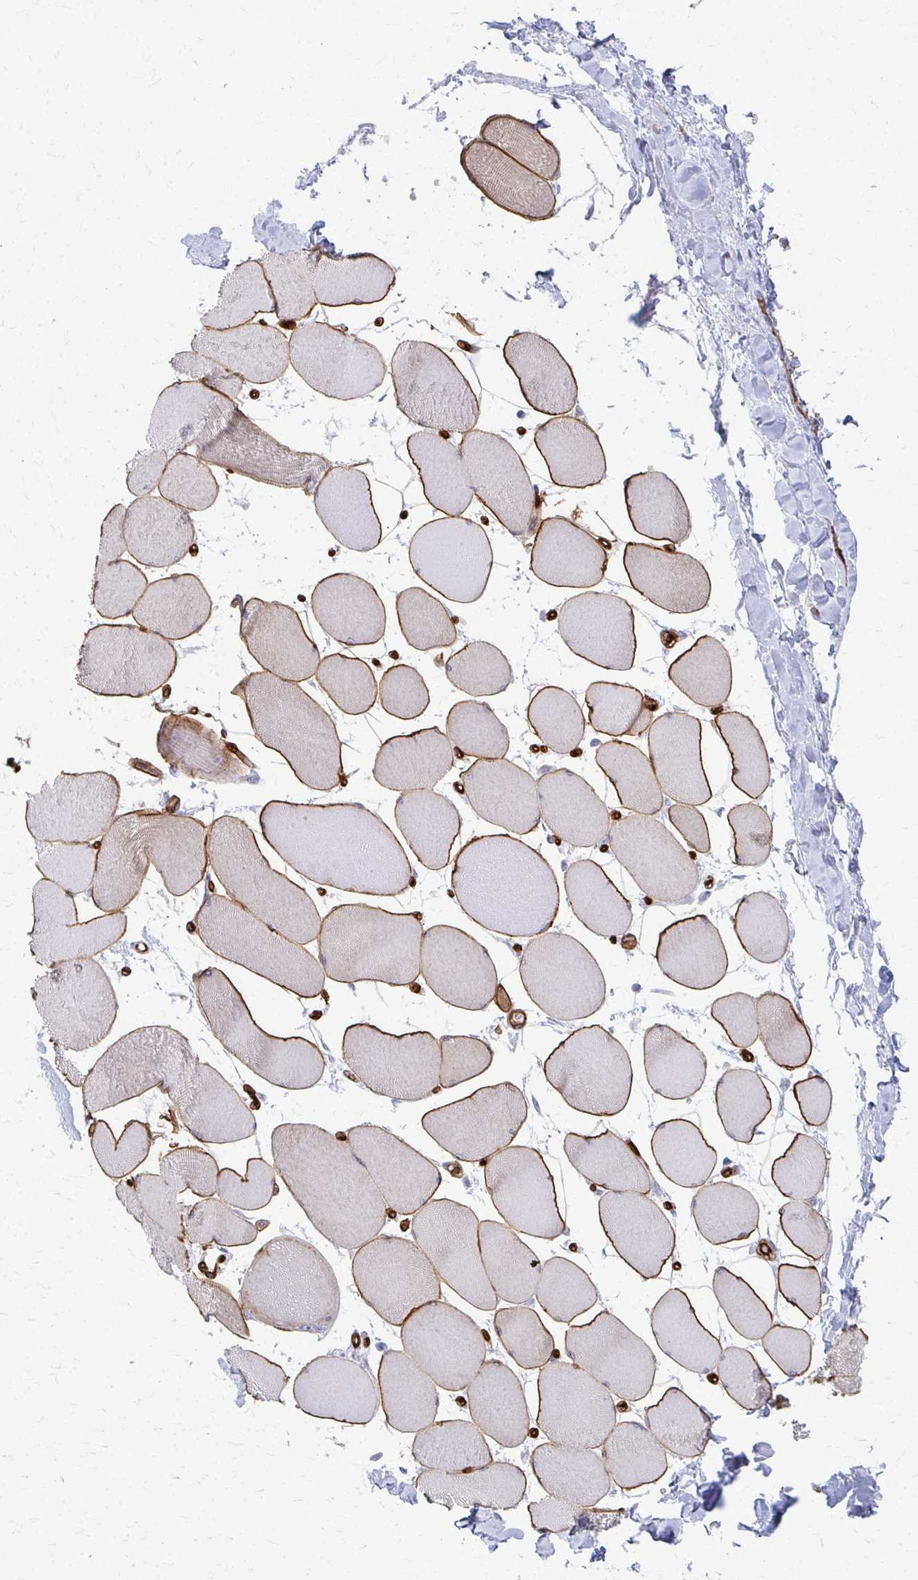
{"staining": {"intensity": "moderate", "quantity": ">75%", "location": "cytoplasmic/membranous"}, "tissue": "skeletal muscle", "cell_type": "Myocytes", "image_type": "normal", "snomed": [{"axis": "morphology", "description": "Normal tissue, NOS"}, {"axis": "topography", "description": "Skeletal muscle"}], "caption": "A brown stain labels moderate cytoplasmic/membranous staining of a protein in myocytes of normal human skeletal muscle. (Brightfield microscopy of DAB IHC at high magnification).", "gene": "ADIPOQ", "patient": {"sex": "female", "age": 75}}